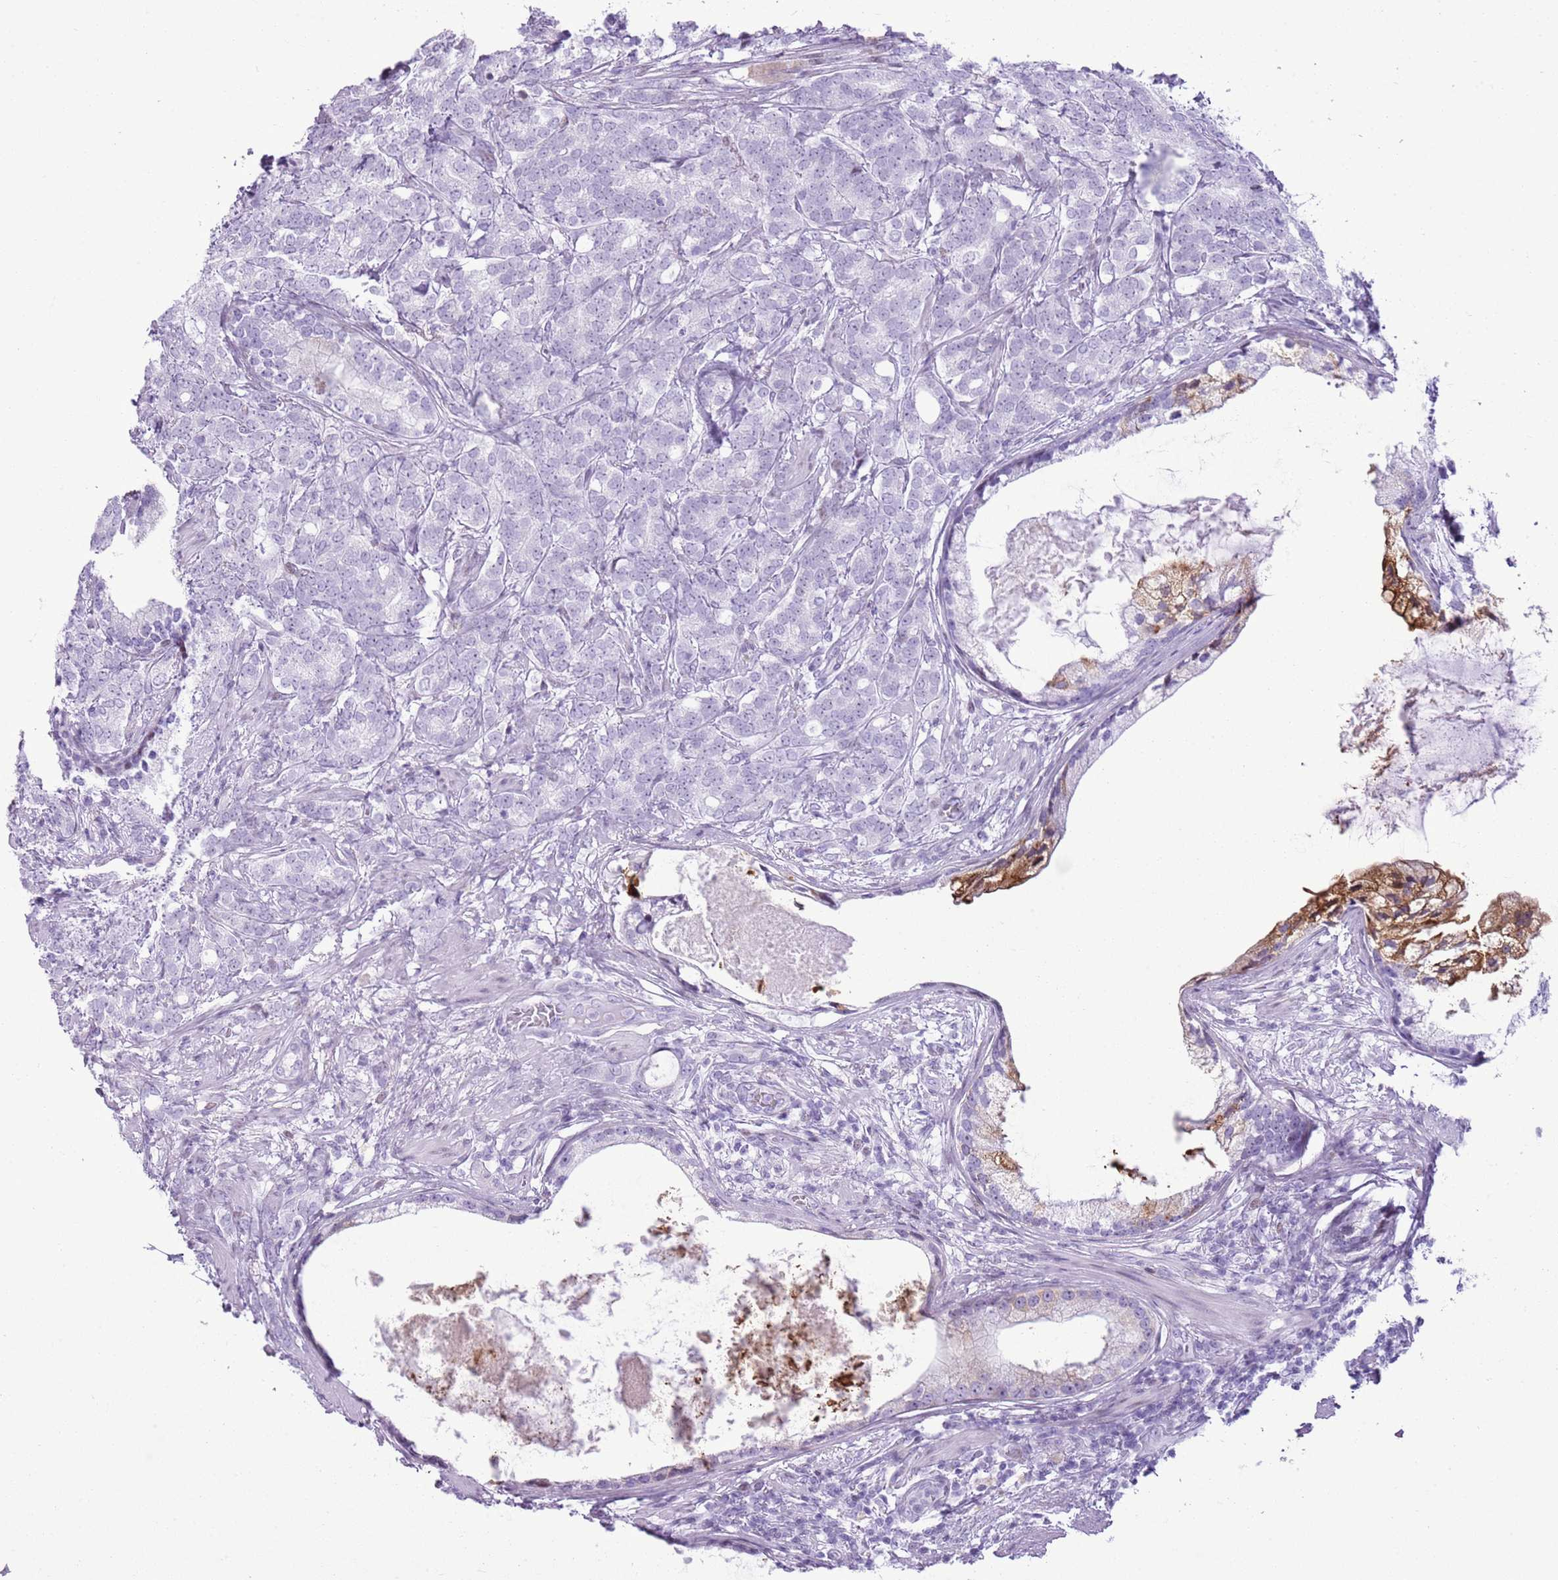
{"staining": {"intensity": "negative", "quantity": "none", "location": "none"}, "tissue": "prostate cancer", "cell_type": "Tumor cells", "image_type": "cancer", "snomed": [{"axis": "morphology", "description": "Adenocarcinoma, Low grade"}, {"axis": "topography", "description": "Prostate"}], "caption": "IHC photomicrograph of human prostate adenocarcinoma (low-grade) stained for a protein (brown), which displays no positivity in tumor cells.", "gene": "ASIP", "patient": {"sex": "male", "age": 71}}